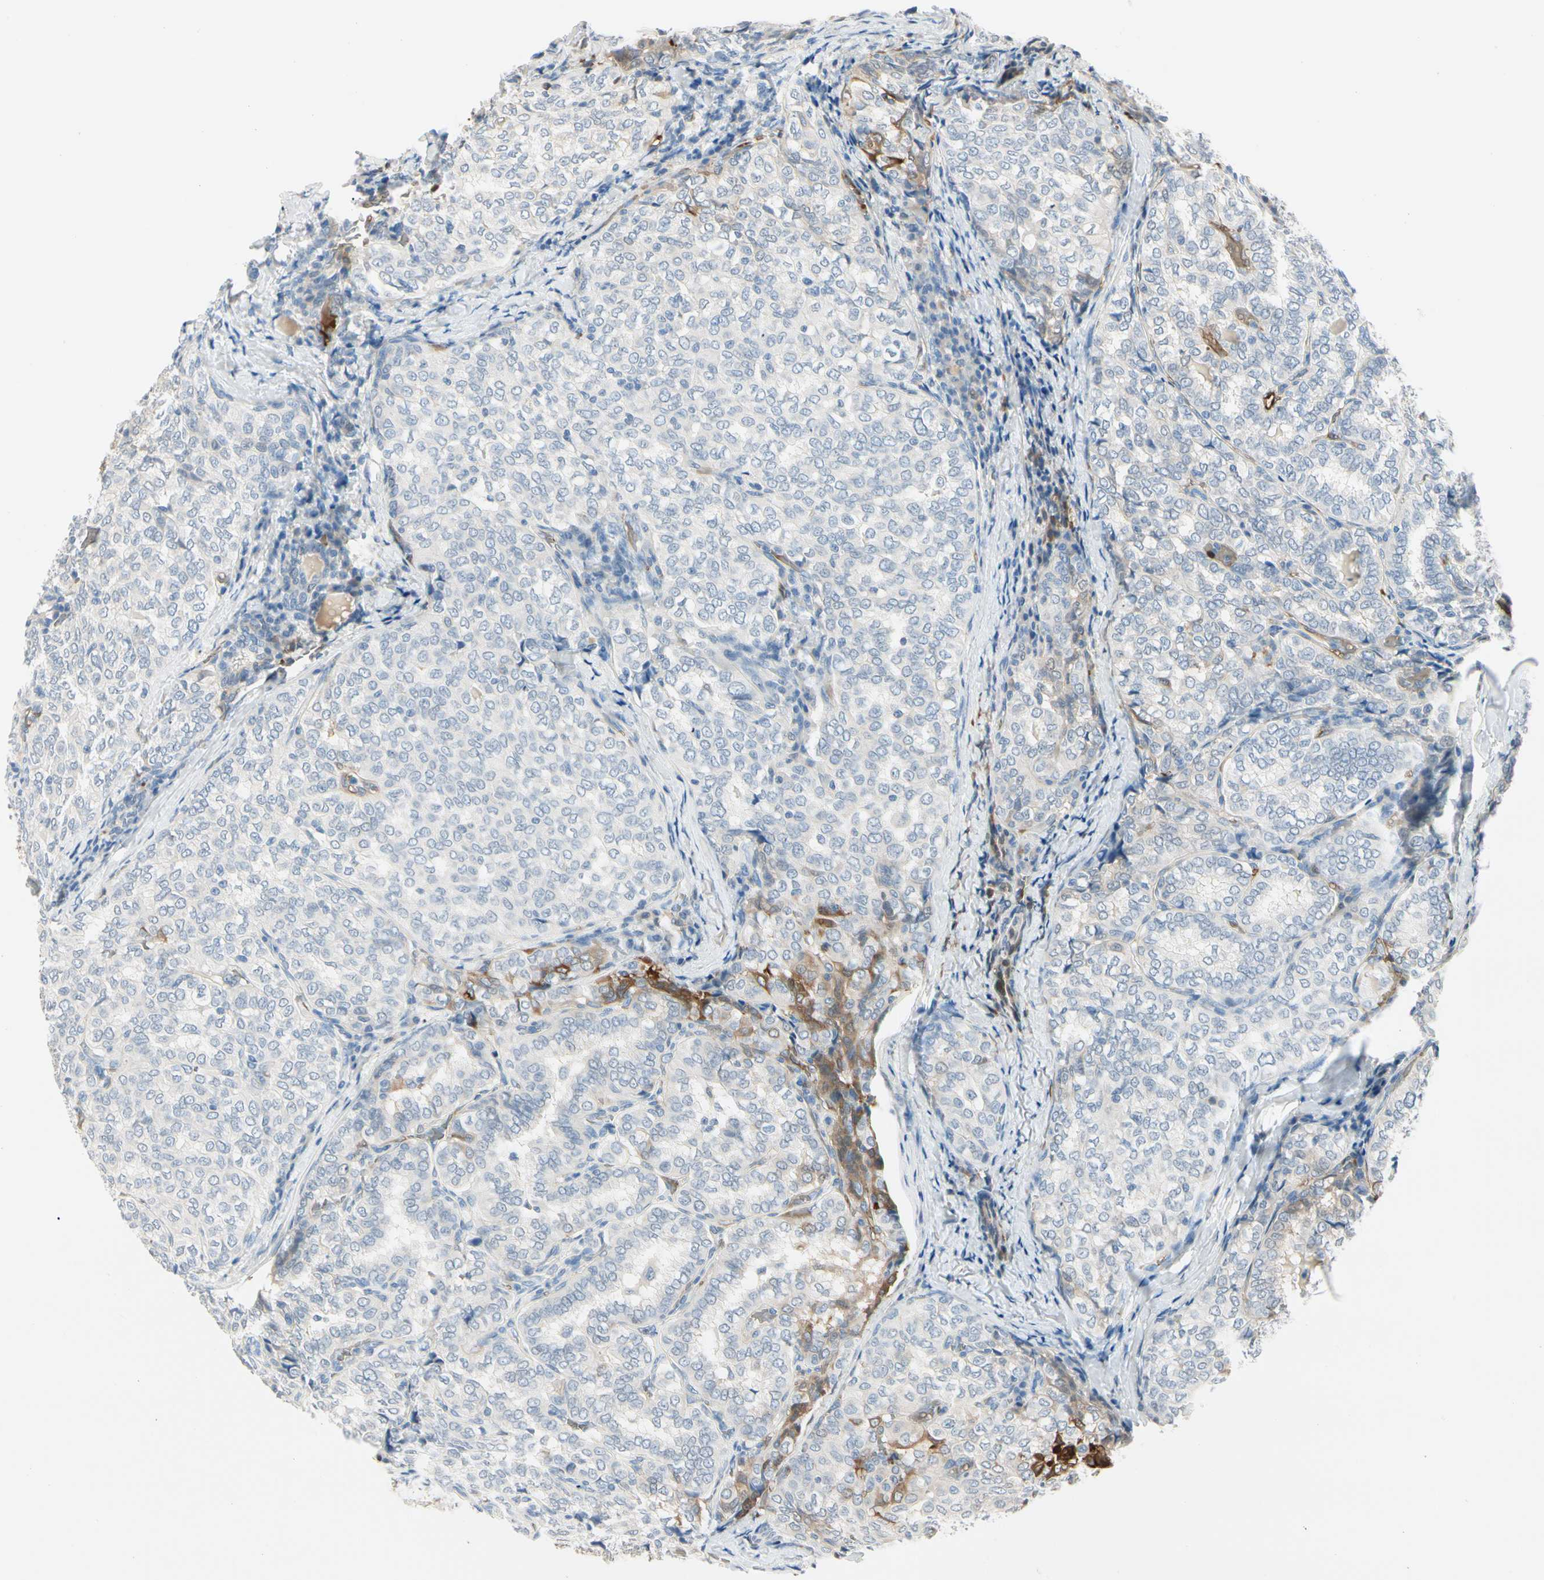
{"staining": {"intensity": "negative", "quantity": "none", "location": "none"}, "tissue": "thyroid cancer", "cell_type": "Tumor cells", "image_type": "cancer", "snomed": [{"axis": "morphology", "description": "Normal tissue, NOS"}, {"axis": "morphology", "description": "Papillary adenocarcinoma, NOS"}, {"axis": "topography", "description": "Thyroid gland"}], "caption": "IHC image of neoplastic tissue: human papillary adenocarcinoma (thyroid) stained with DAB (3,3'-diaminobenzidine) reveals no significant protein expression in tumor cells.", "gene": "CA1", "patient": {"sex": "female", "age": 30}}